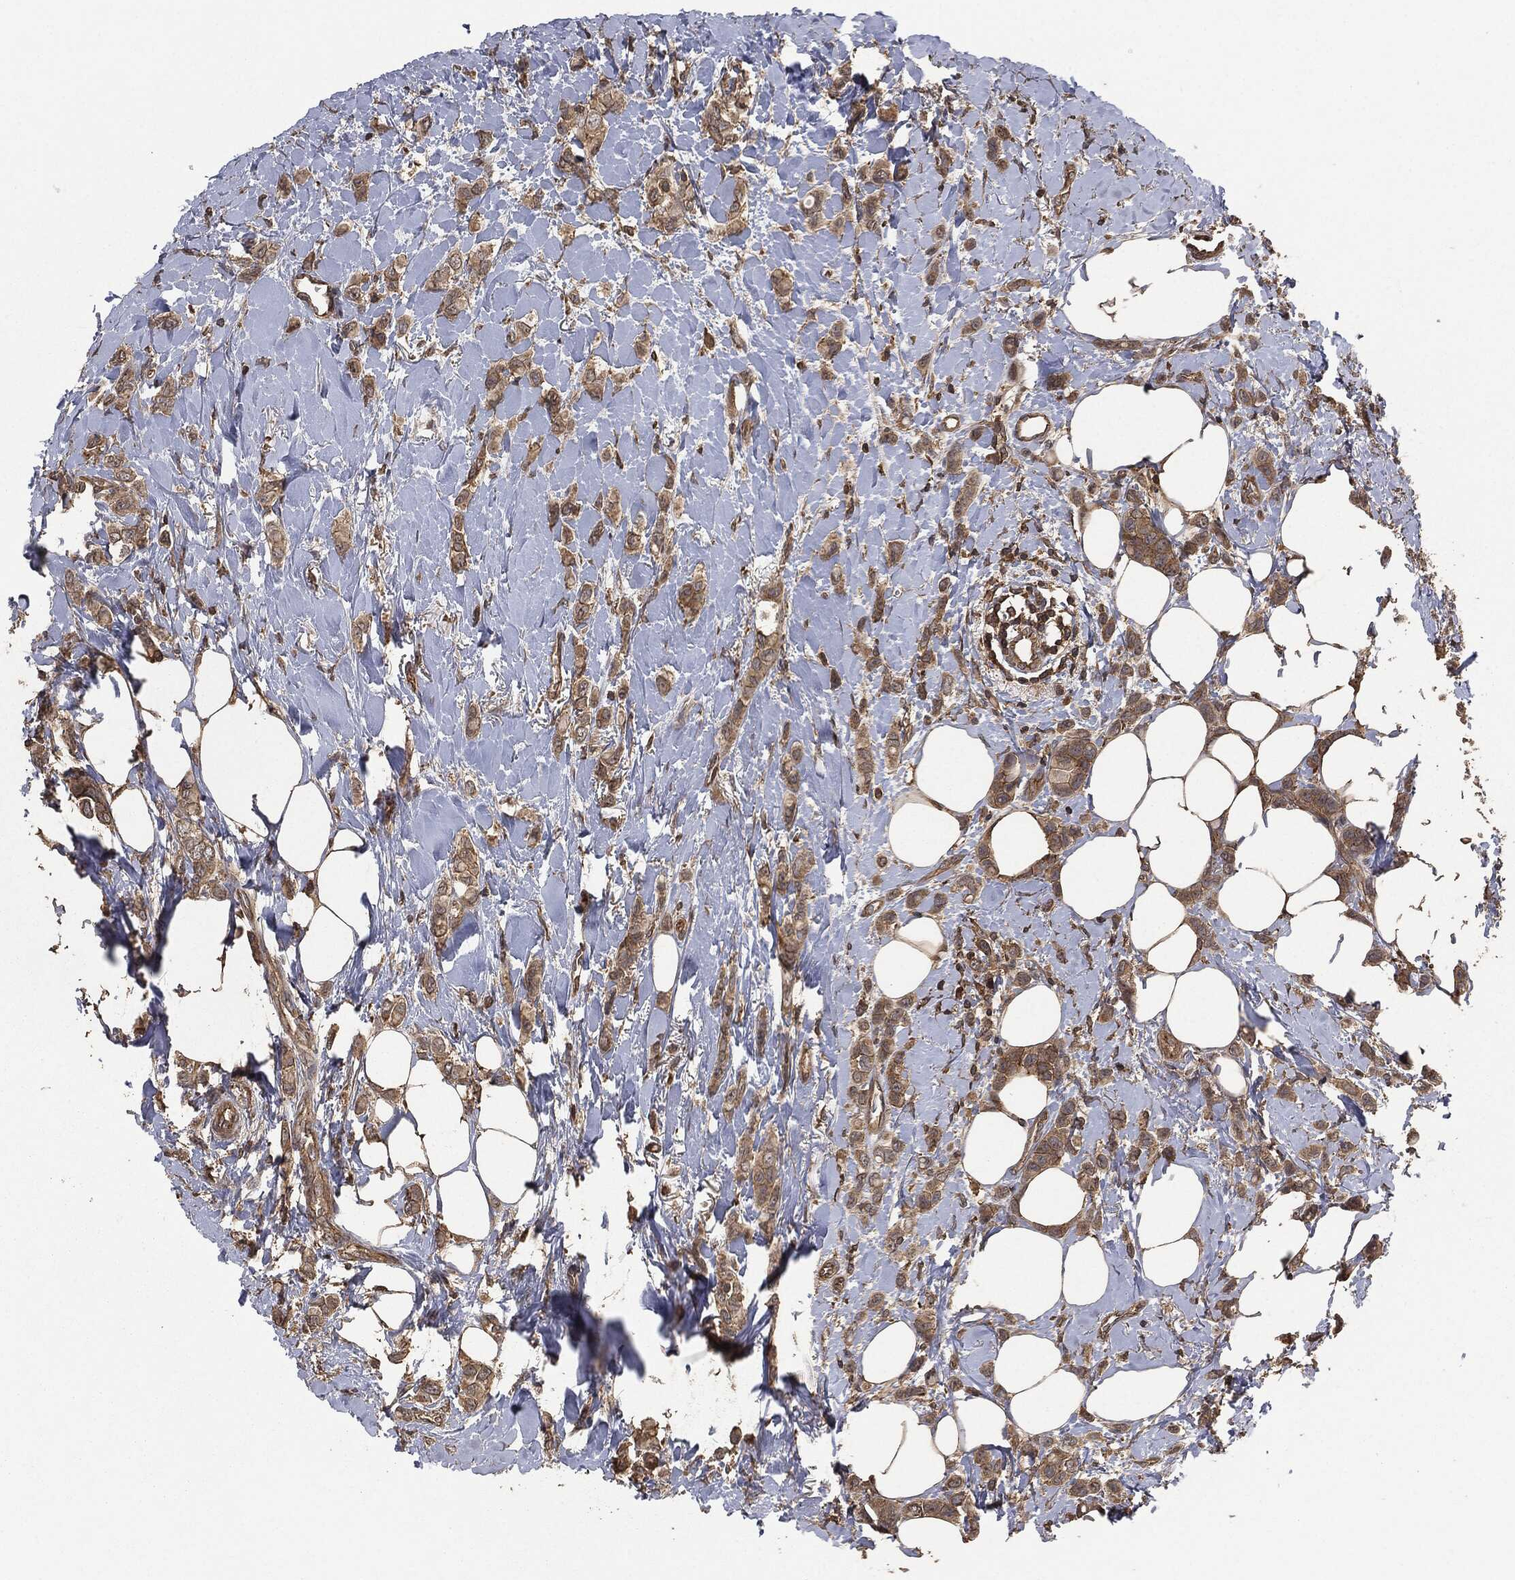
{"staining": {"intensity": "moderate", "quantity": ">75%", "location": "cytoplasmic/membranous"}, "tissue": "breast cancer", "cell_type": "Tumor cells", "image_type": "cancer", "snomed": [{"axis": "morphology", "description": "Lobular carcinoma"}, {"axis": "topography", "description": "Breast"}], "caption": "Moderate cytoplasmic/membranous expression is seen in about >75% of tumor cells in breast cancer. The staining was performed using DAB (3,3'-diaminobenzidine) to visualize the protein expression in brown, while the nuclei were stained in blue with hematoxylin (Magnification: 20x).", "gene": "ERBIN", "patient": {"sex": "female", "age": 66}}